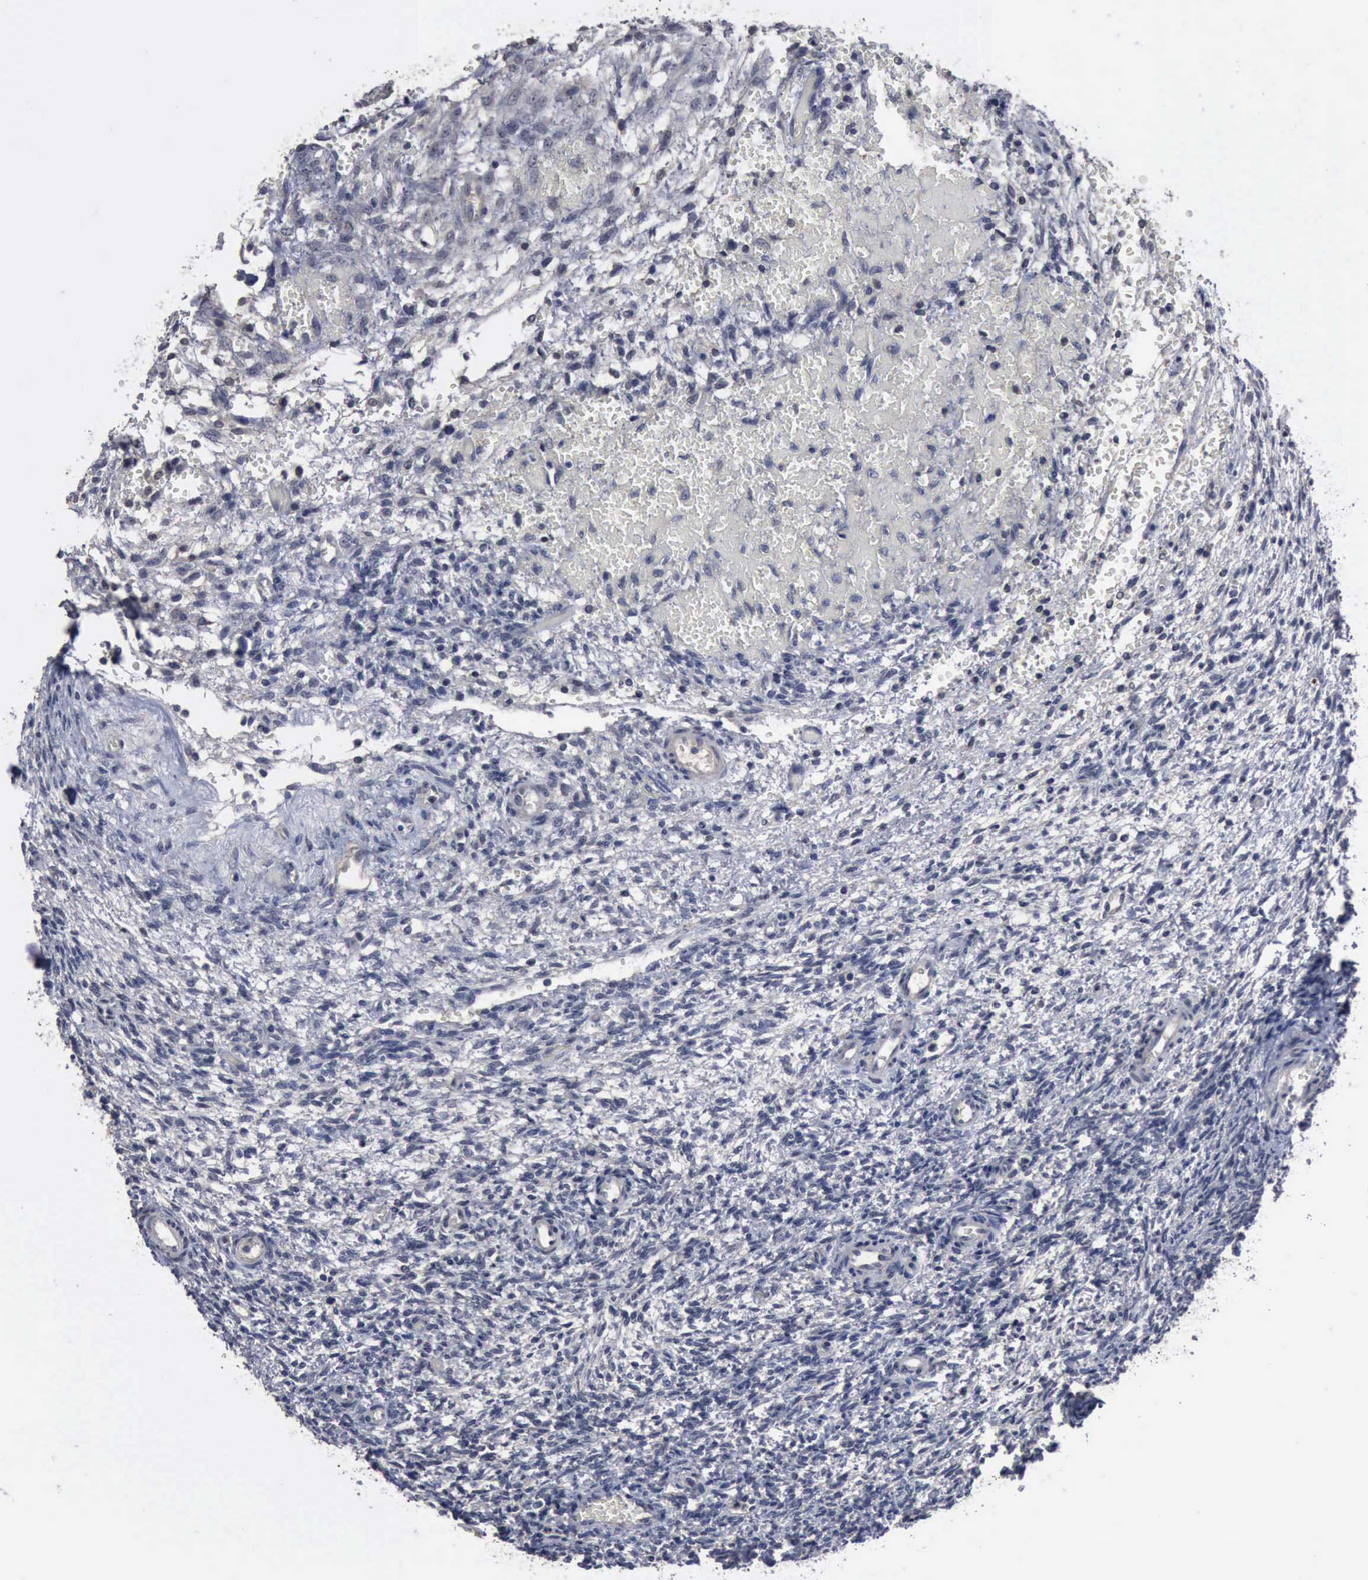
{"staining": {"intensity": "negative", "quantity": "none", "location": "none"}, "tissue": "ovary", "cell_type": "Follicle cells", "image_type": "normal", "snomed": [{"axis": "morphology", "description": "Normal tissue, NOS"}, {"axis": "topography", "description": "Ovary"}], "caption": "The IHC photomicrograph has no significant positivity in follicle cells of ovary.", "gene": "MYO18B", "patient": {"sex": "female", "age": 39}}